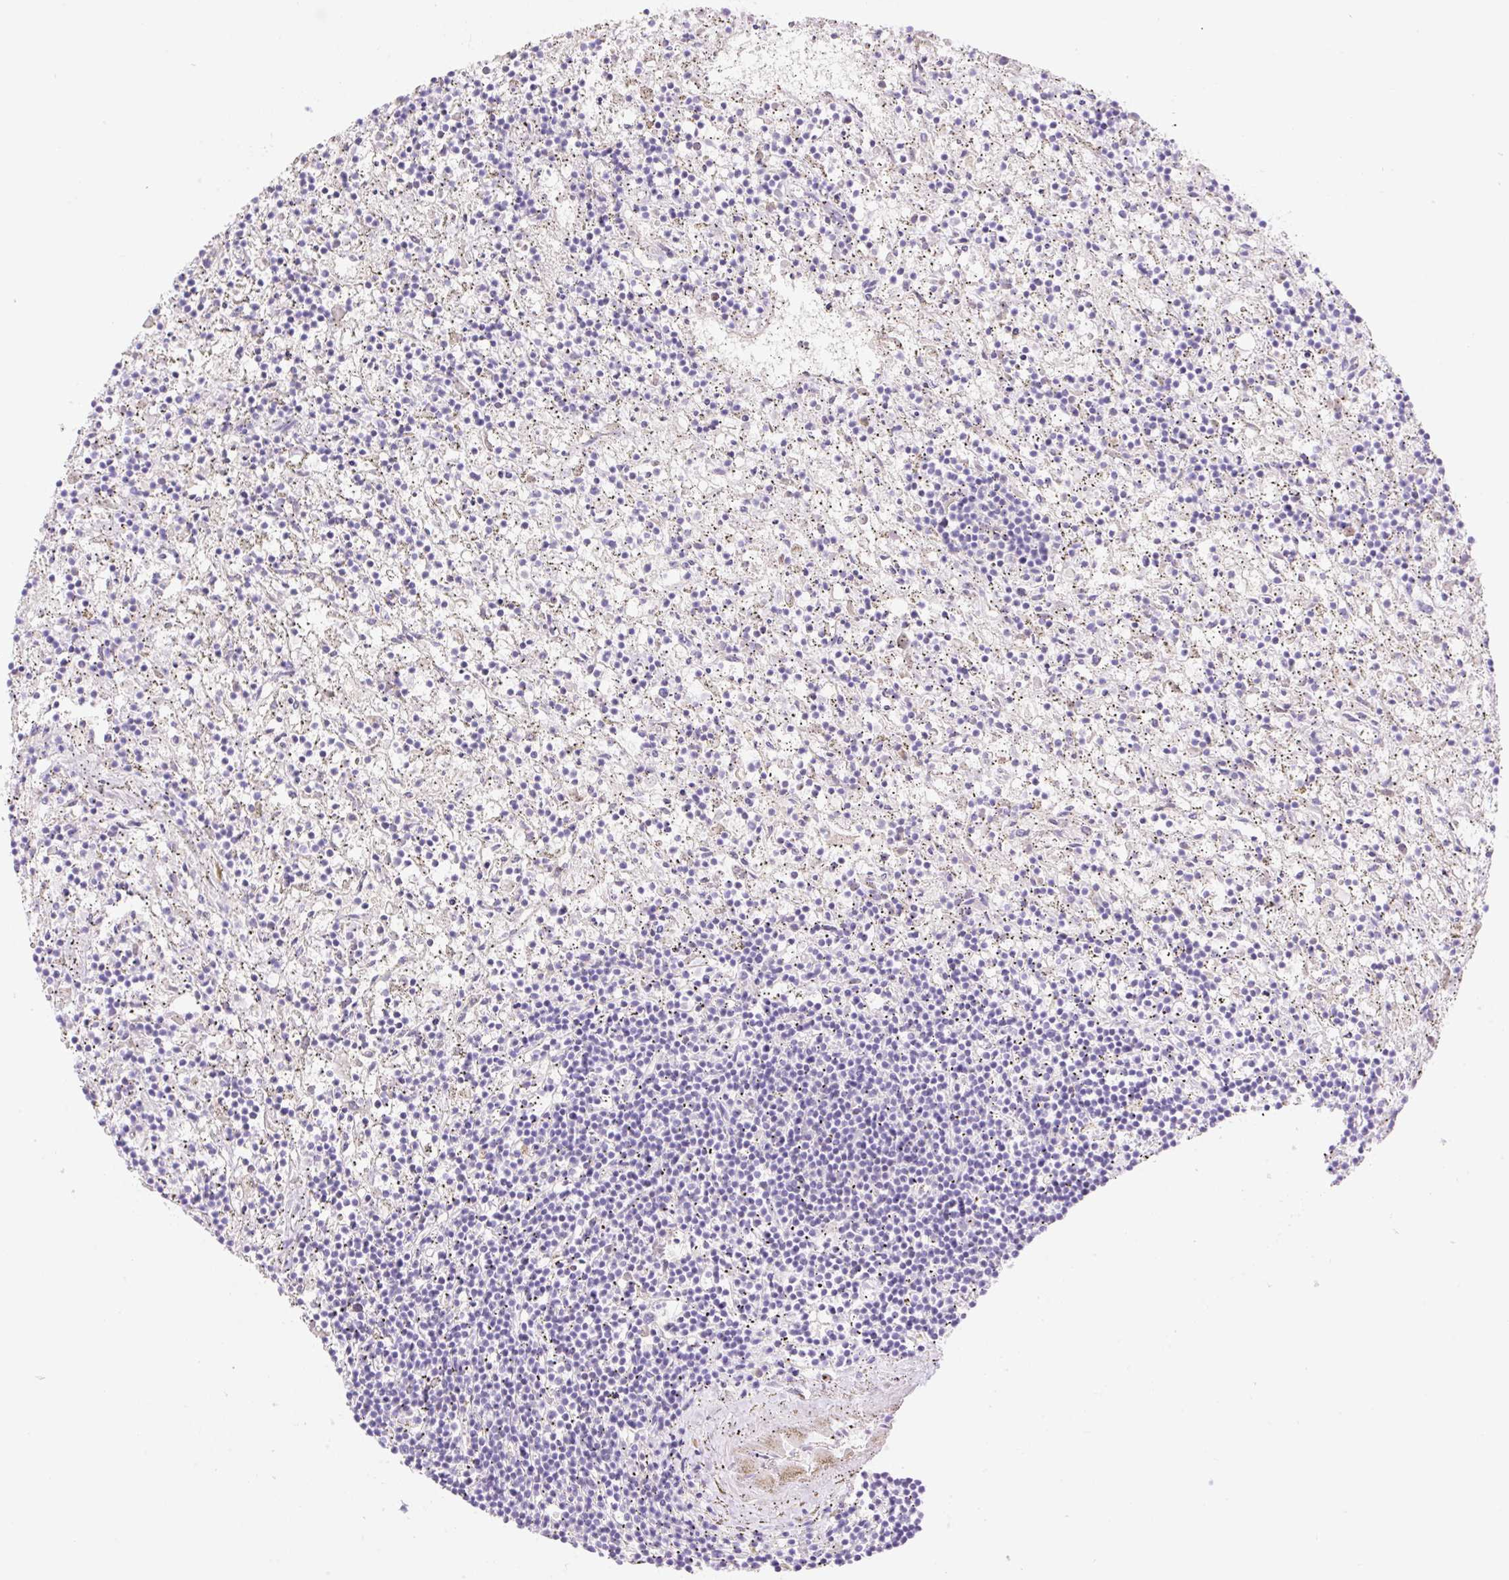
{"staining": {"intensity": "negative", "quantity": "none", "location": "none"}, "tissue": "lymphoma", "cell_type": "Tumor cells", "image_type": "cancer", "snomed": [{"axis": "morphology", "description": "Malignant lymphoma, non-Hodgkin's type, Low grade"}, {"axis": "topography", "description": "Spleen"}], "caption": "IHC of malignant lymphoma, non-Hodgkin's type (low-grade) demonstrates no positivity in tumor cells.", "gene": "DENND5A", "patient": {"sex": "male", "age": 76}}